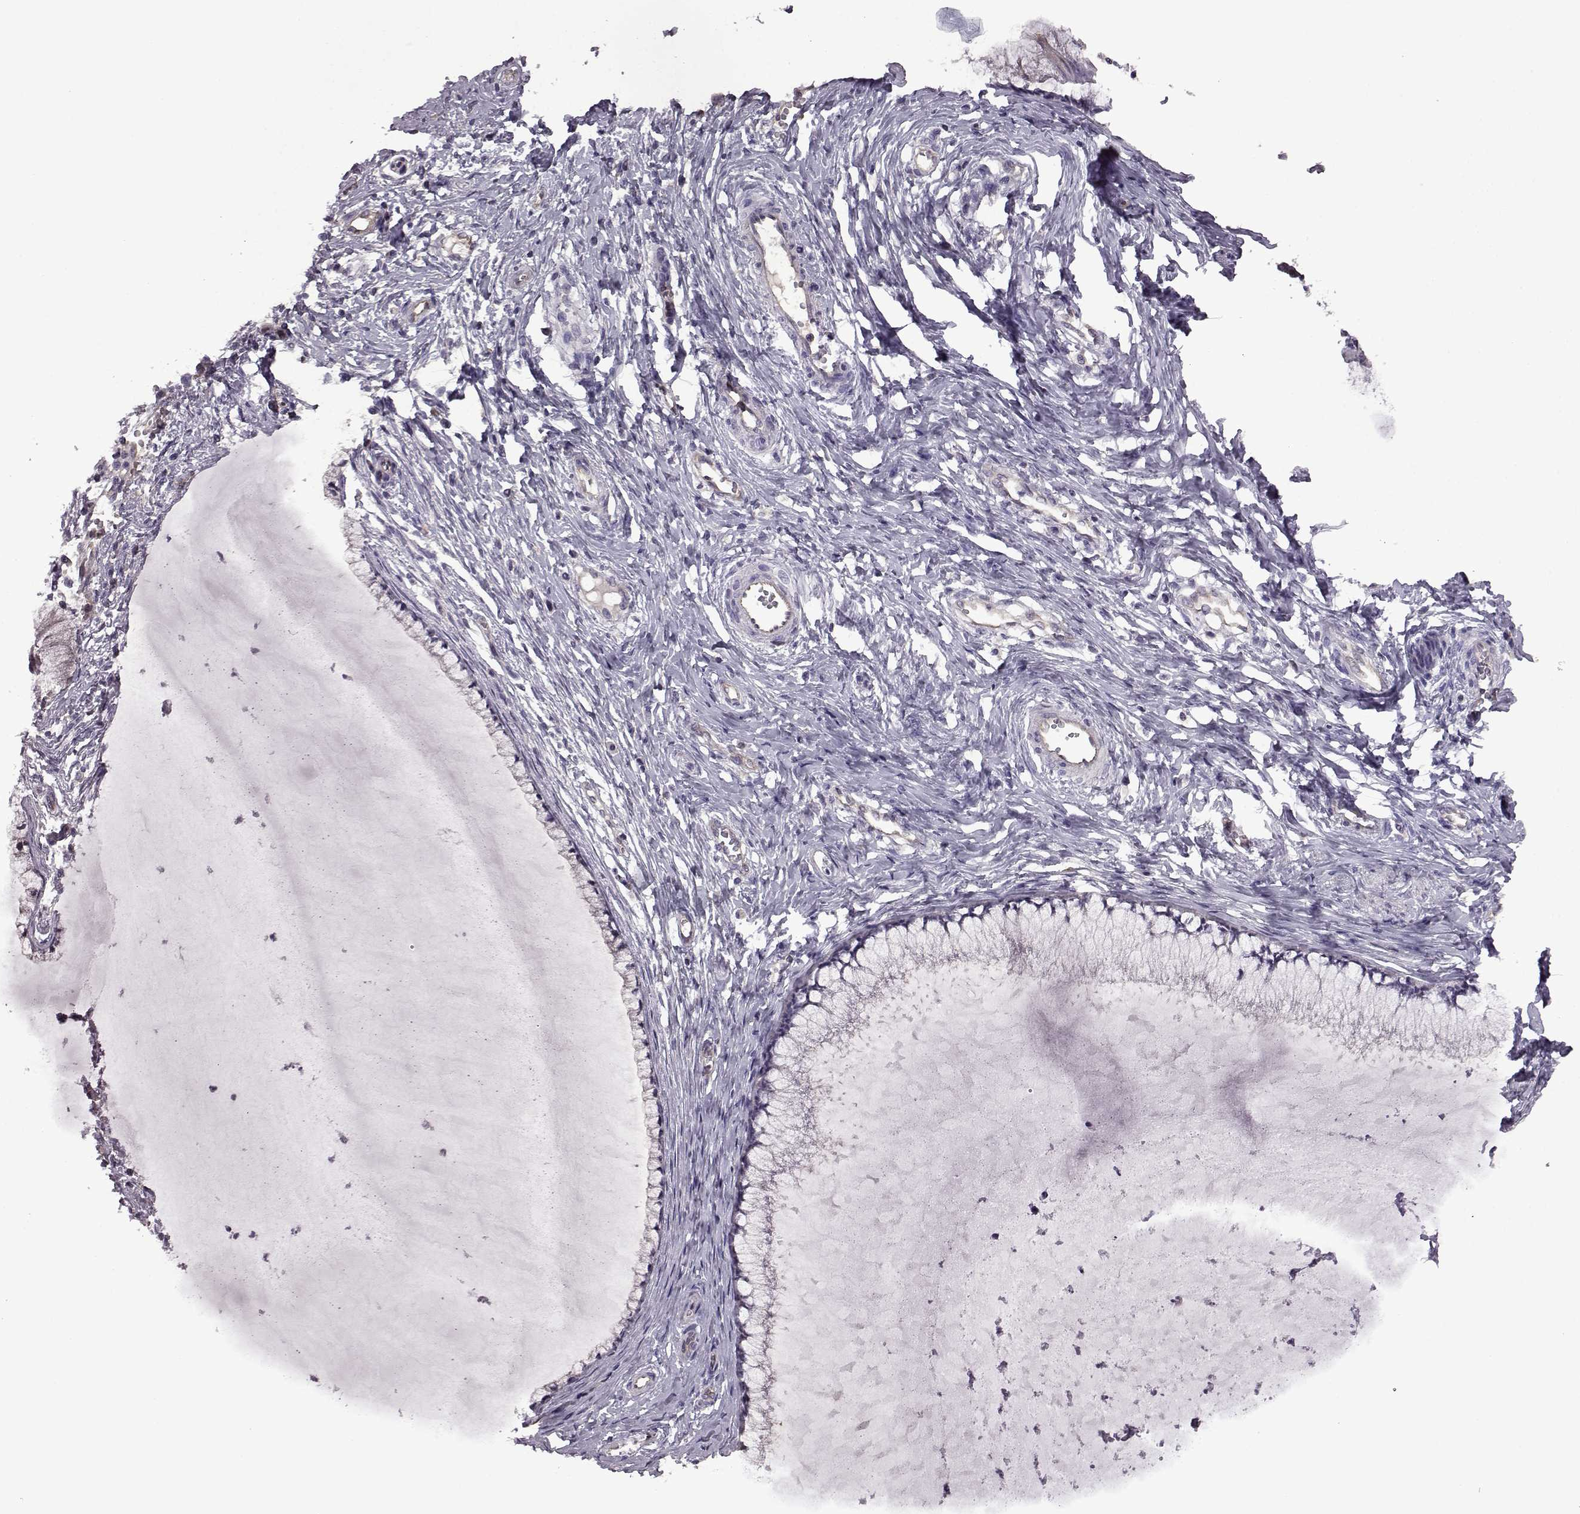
{"staining": {"intensity": "negative", "quantity": "none", "location": "none"}, "tissue": "cervical cancer", "cell_type": "Tumor cells", "image_type": "cancer", "snomed": [{"axis": "morphology", "description": "Squamous cell carcinoma, NOS"}, {"axis": "topography", "description": "Cervix"}], "caption": "This is a photomicrograph of immunohistochemistry staining of cervical cancer, which shows no staining in tumor cells.", "gene": "EDDM3B", "patient": {"sex": "female", "age": 36}}